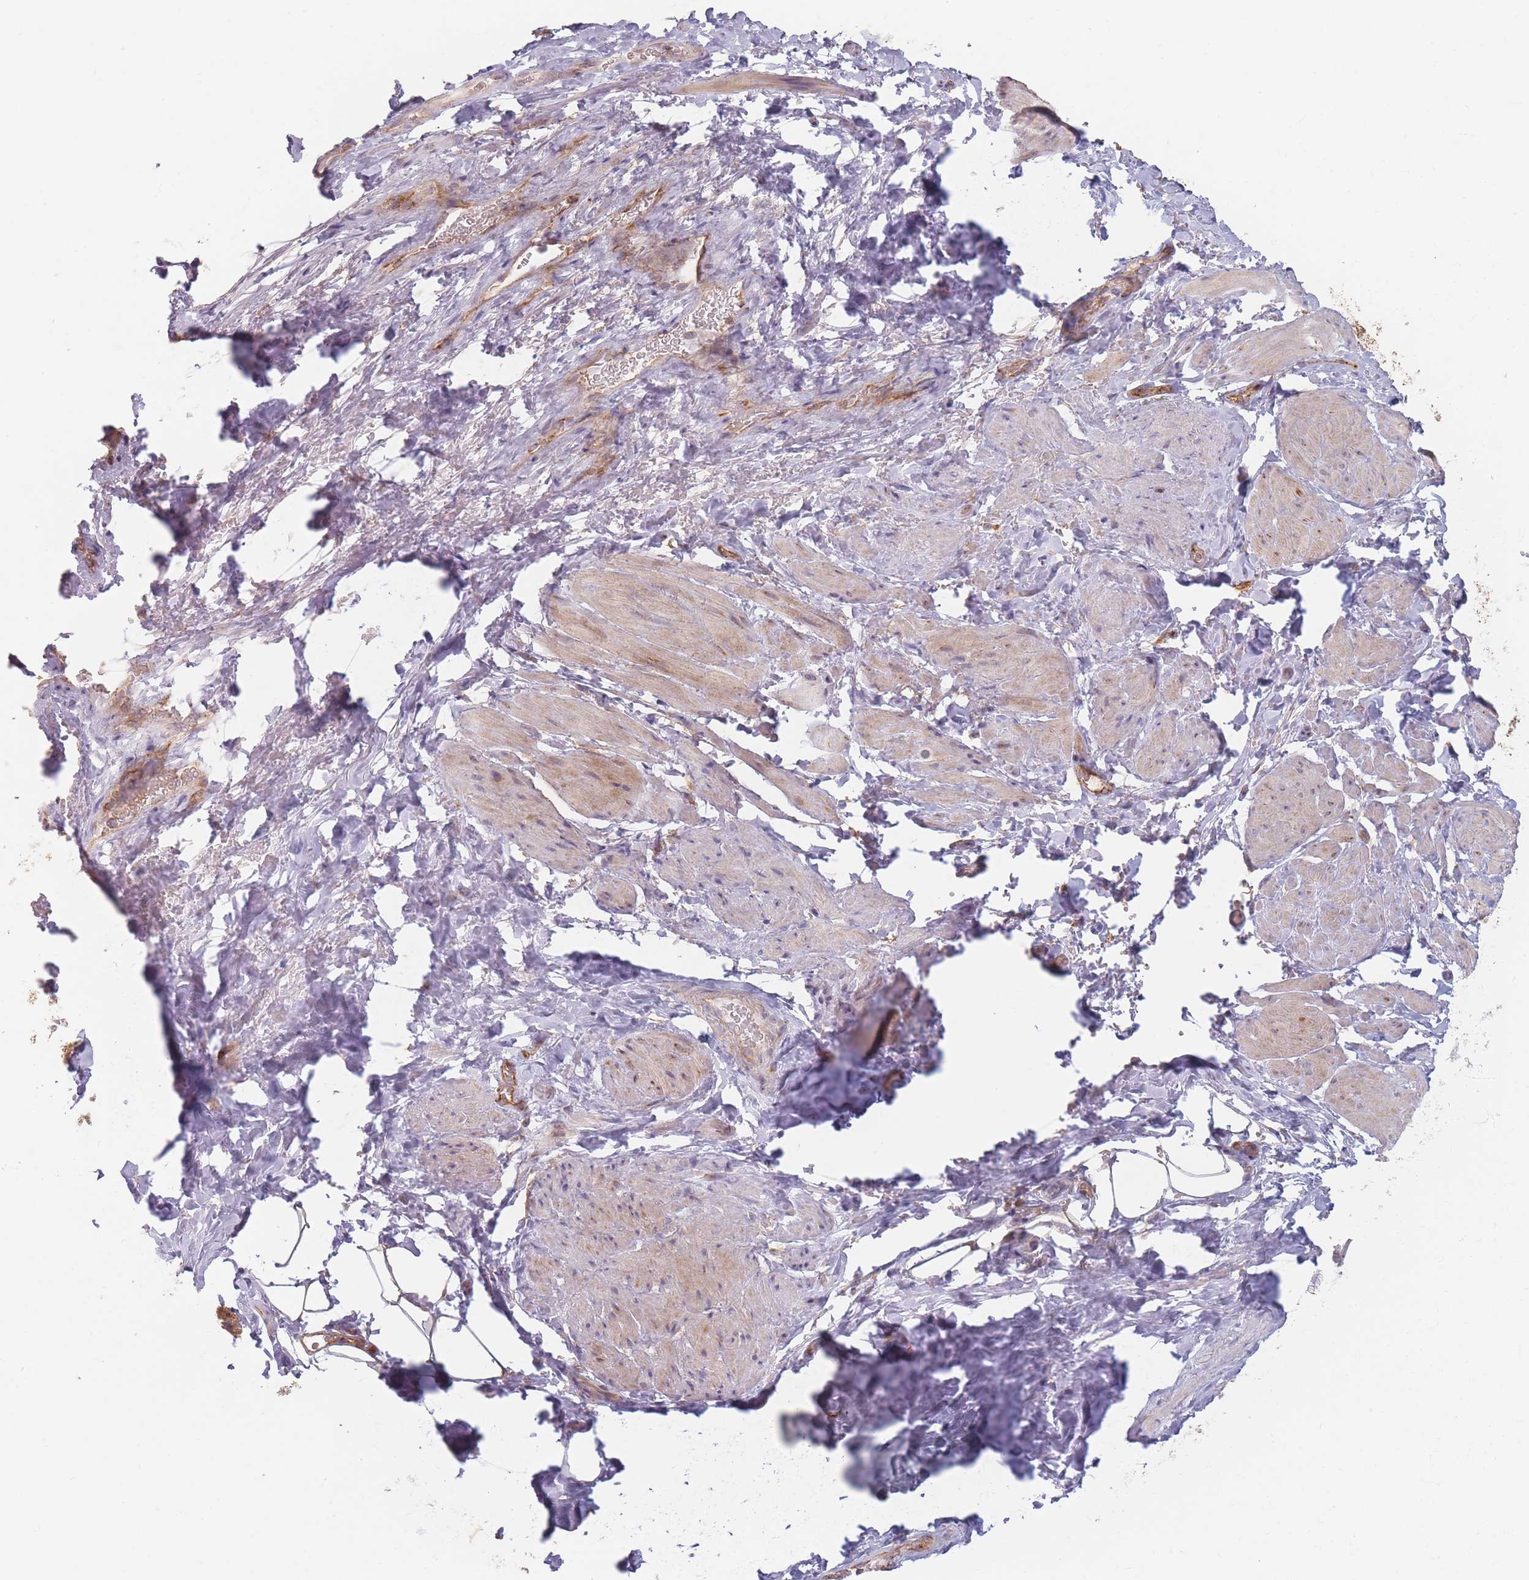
{"staining": {"intensity": "moderate", "quantity": "25%-75%", "location": "cytoplasmic/membranous"}, "tissue": "smooth muscle", "cell_type": "Smooth muscle cells", "image_type": "normal", "snomed": [{"axis": "morphology", "description": "Normal tissue, NOS"}, {"axis": "topography", "description": "Smooth muscle"}, {"axis": "topography", "description": "Peripheral nerve tissue"}], "caption": "Smooth muscle stained with IHC shows moderate cytoplasmic/membranous positivity in about 25%-75% of smooth muscle cells.", "gene": "ESRP2", "patient": {"sex": "male", "age": 69}}